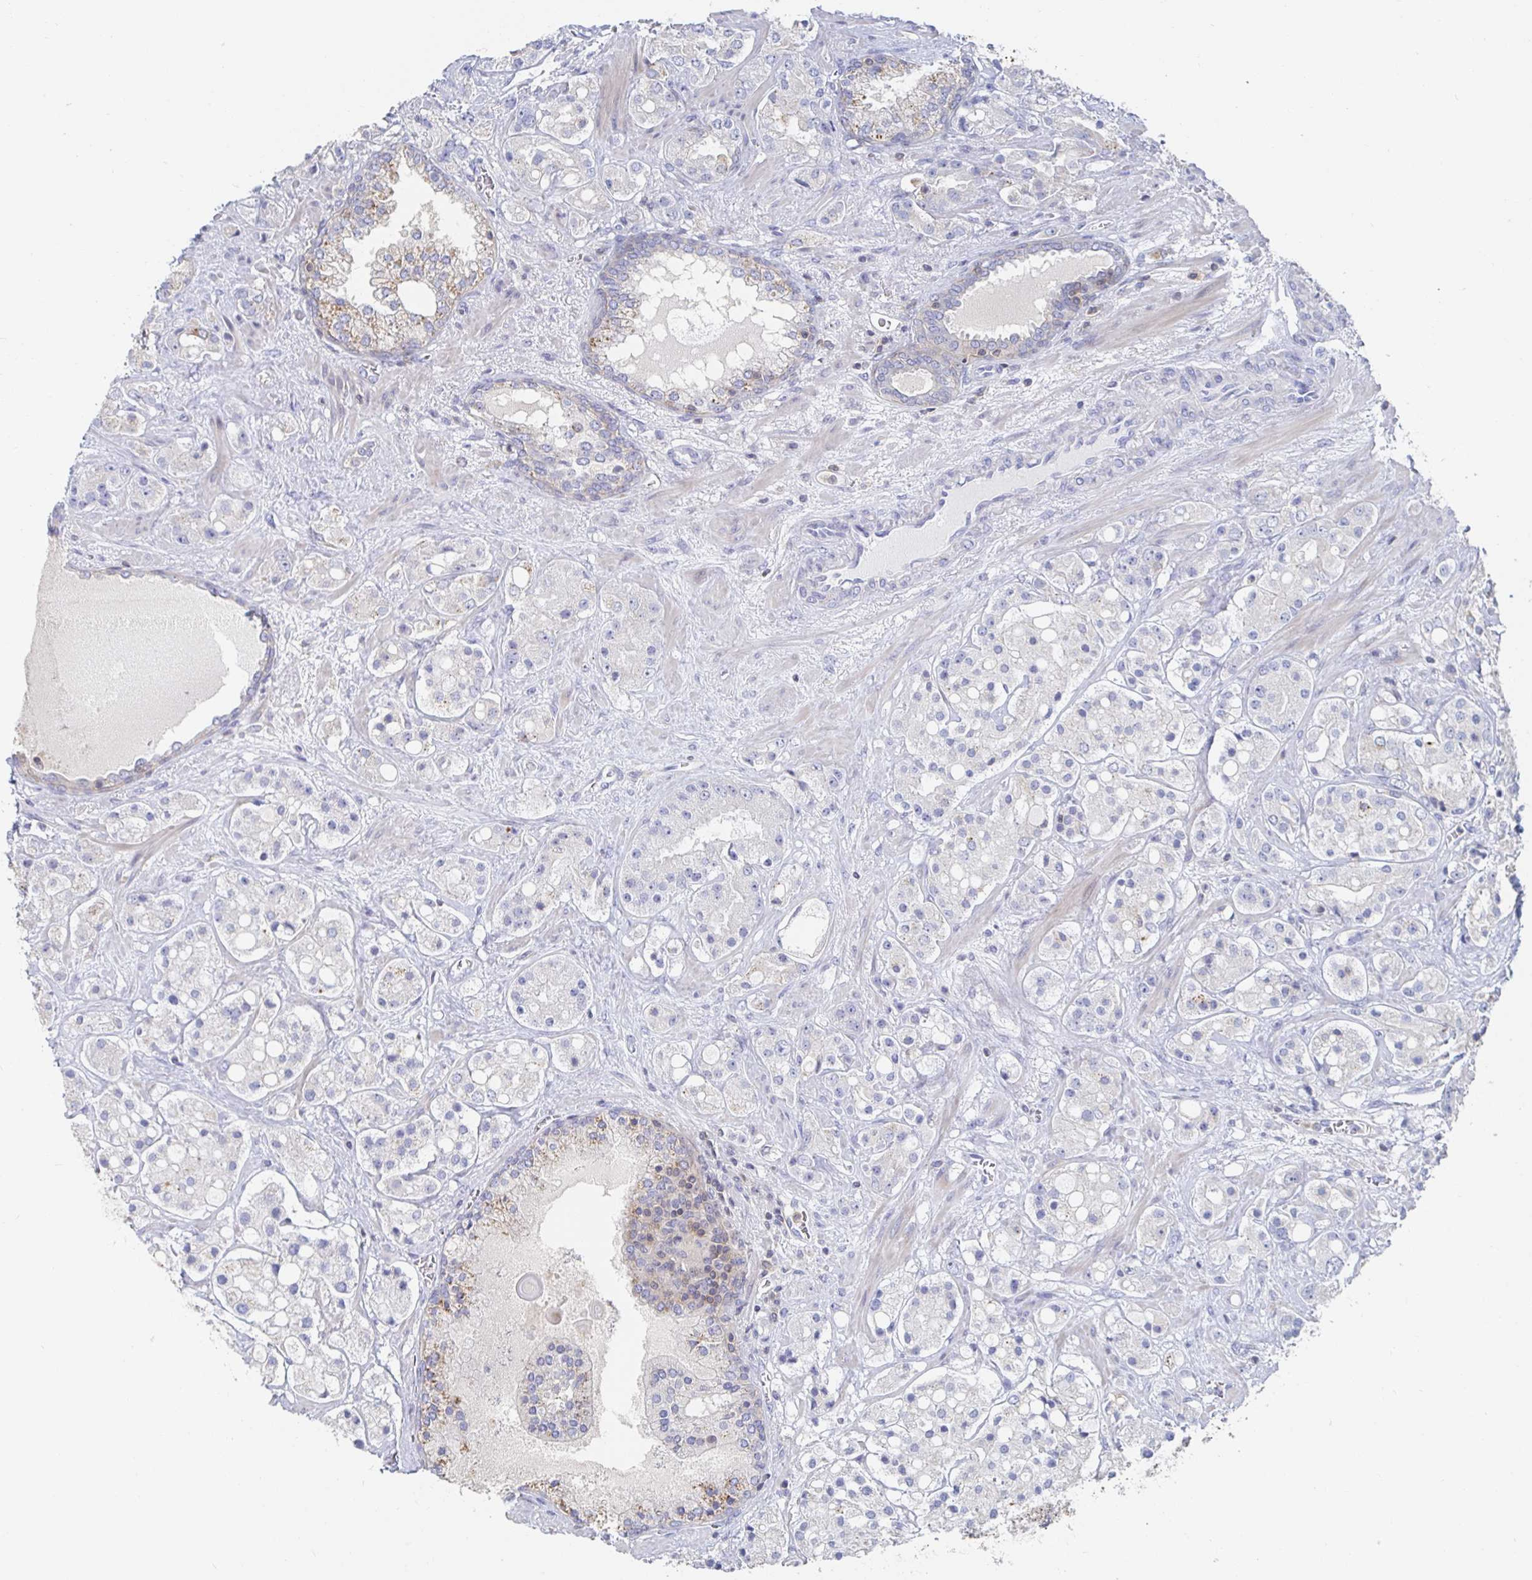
{"staining": {"intensity": "weak", "quantity": "<25%", "location": "cytoplasmic/membranous"}, "tissue": "prostate cancer", "cell_type": "Tumor cells", "image_type": "cancer", "snomed": [{"axis": "morphology", "description": "Adenocarcinoma, High grade"}, {"axis": "topography", "description": "Prostate"}], "caption": "IHC histopathology image of neoplastic tissue: prostate cancer (adenocarcinoma (high-grade)) stained with DAB demonstrates no significant protein staining in tumor cells.", "gene": "PIK3CD", "patient": {"sex": "male", "age": 67}}